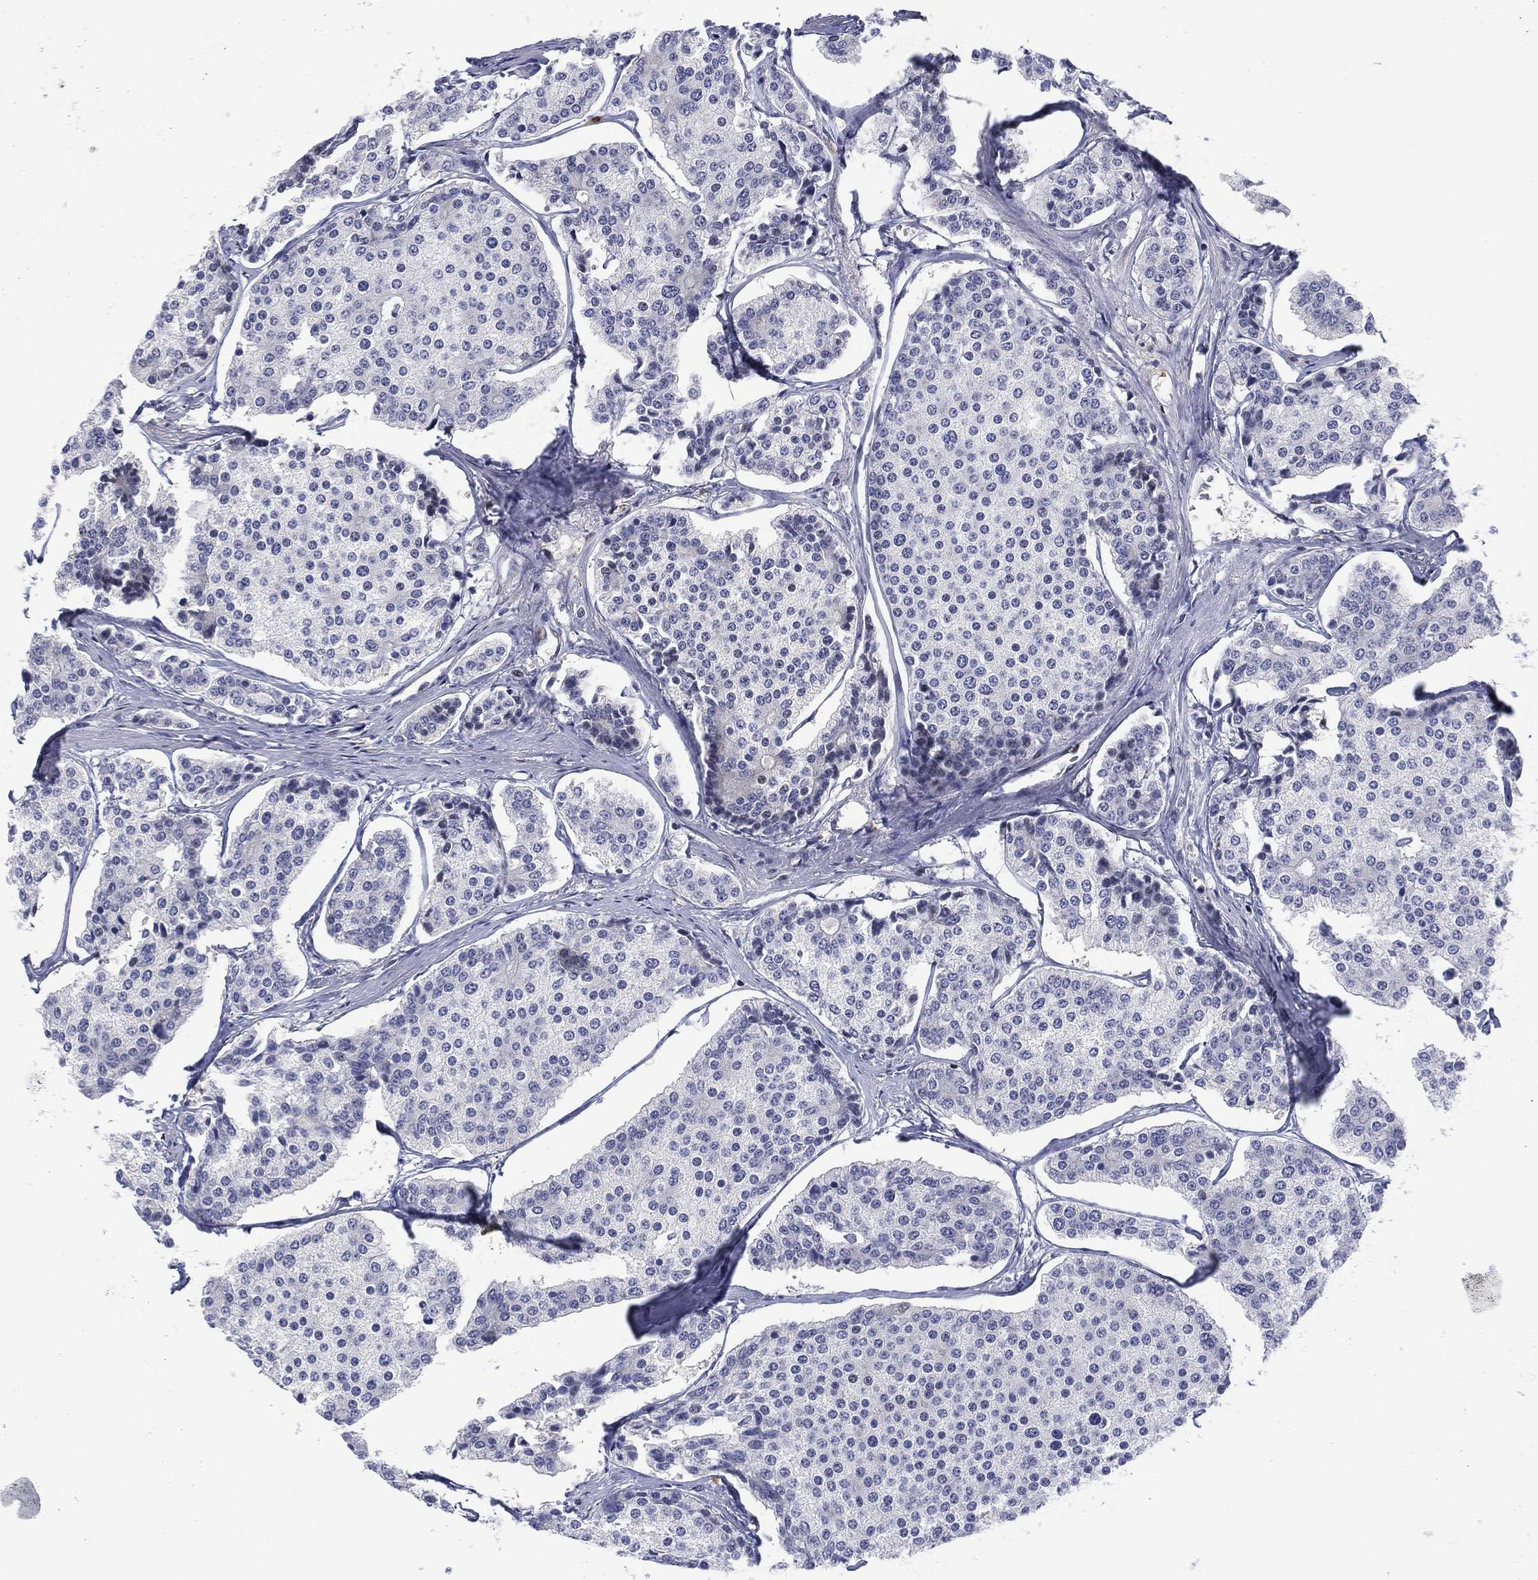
{"staining": {"intensity": "negative", "quantity": "none", "location": "none"}, "tissue": "carcinoid", "cell_type": "Tumor cells", "image_type": "cancer", "snomed": [{"axis": "morphology", "description": "Carcinoid, malignant, NOS"}, {"axis": "topography", "description": "Small intestine"}], "caption": "High magnification brightfield microscopy of carcinoid stained with DAB (brown) and counterstained with hematoxylin (blue): tumor cells show no significant positivity. (DAB (3,3'-diaminobenzidine) IHC with hematoxylin counter stain).", "gene": "SLC4A4", "patient": {"sex": "female", "age": 65}}